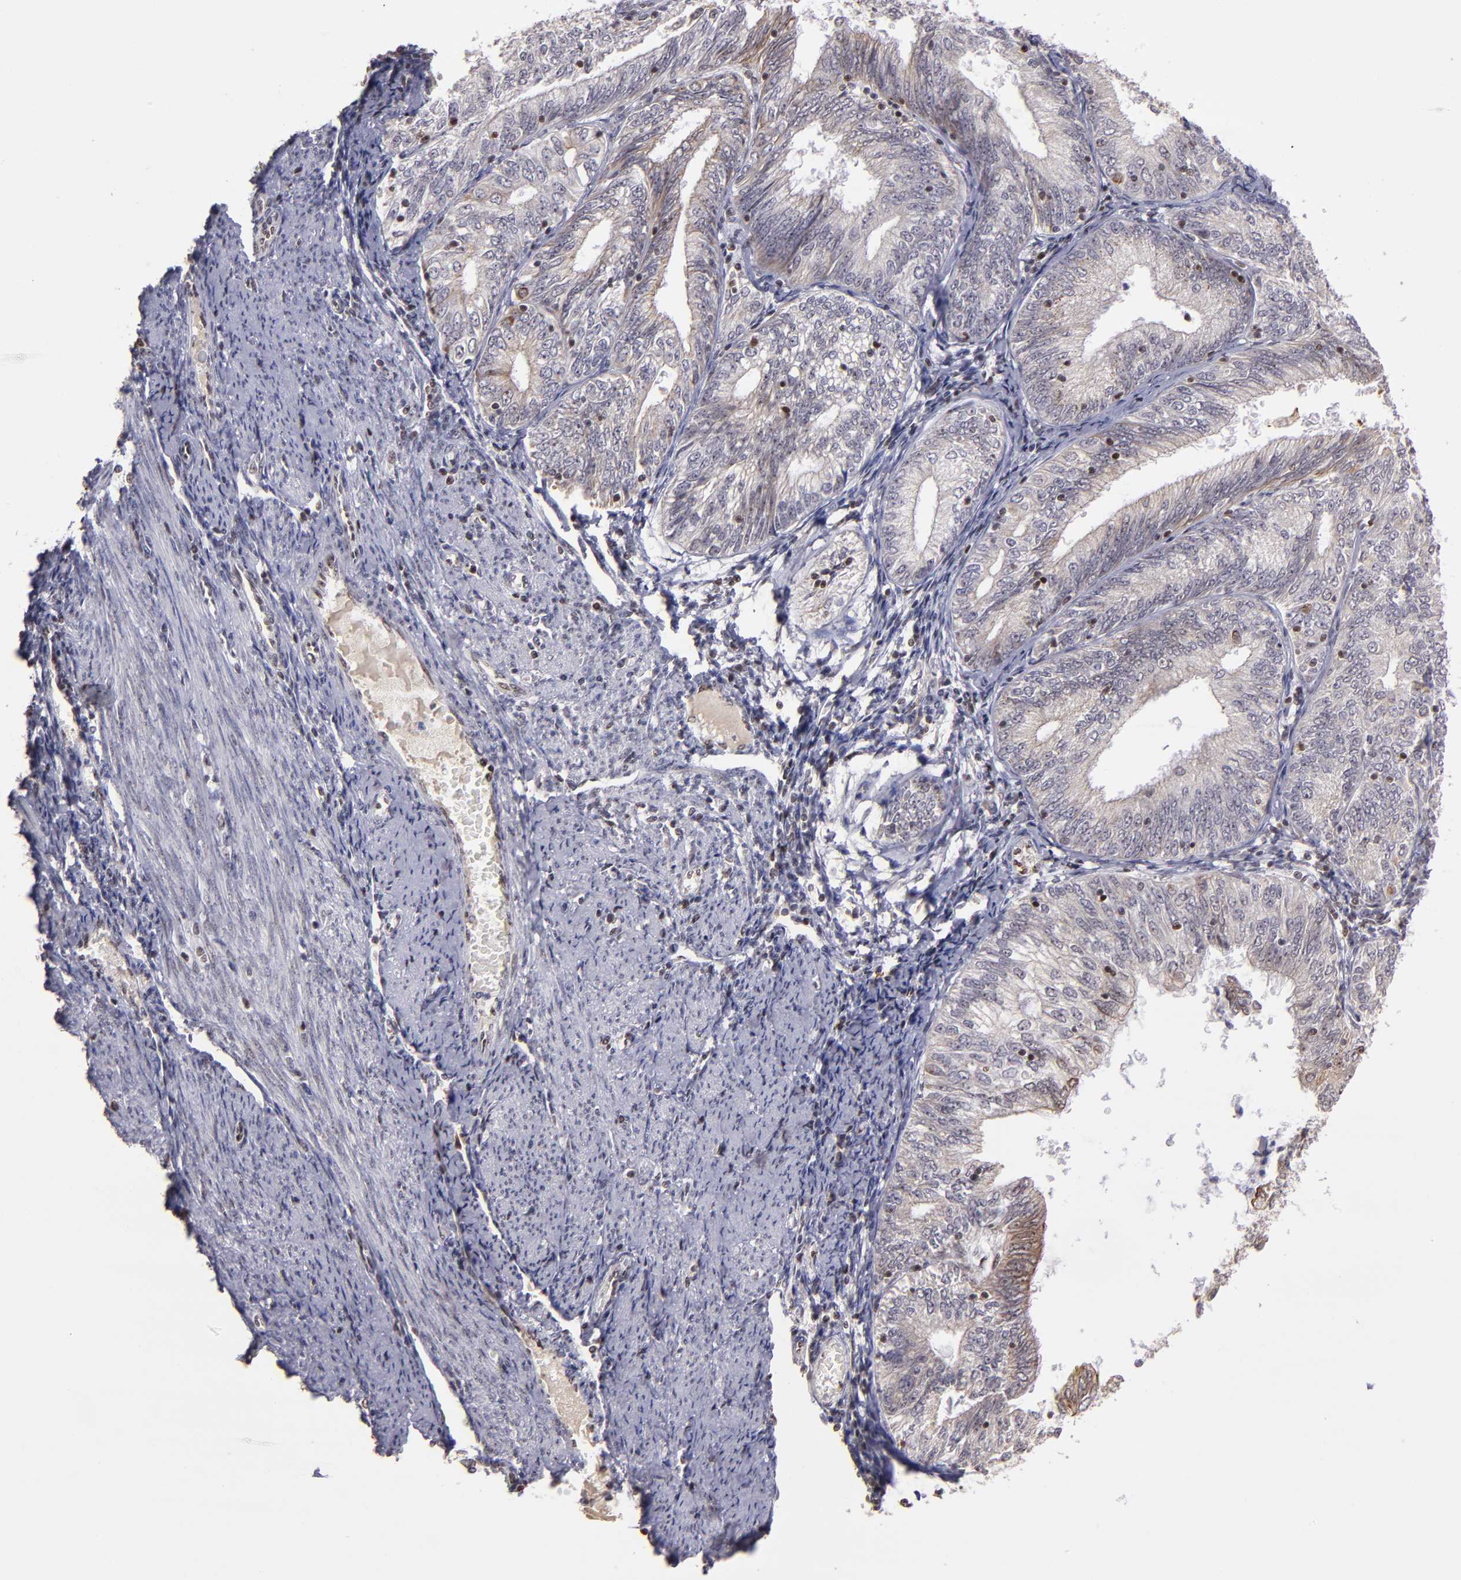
{"staining": {"intensity": "weak", "quantity": "25%-75%", "location": "cytoplasmic/membranous"}, "tissue": "endometrial cancer", "cell_type": "Tumor cells", "image_type": "cancer", "snomed": [{"axis": "morphology", "description": "Adenocarcinoma, NOS"}, {"axis": "topography", "description": "Endometrium"}], "caption": "Adenocarcinoma (endometrial) stained for a protein (brown) reveals weak cytoplasmic/membranous positive expression in about 25%-75% of tumor cells.", "gene": "DDX24", "patient": {"sex": "female", "age": 69}}